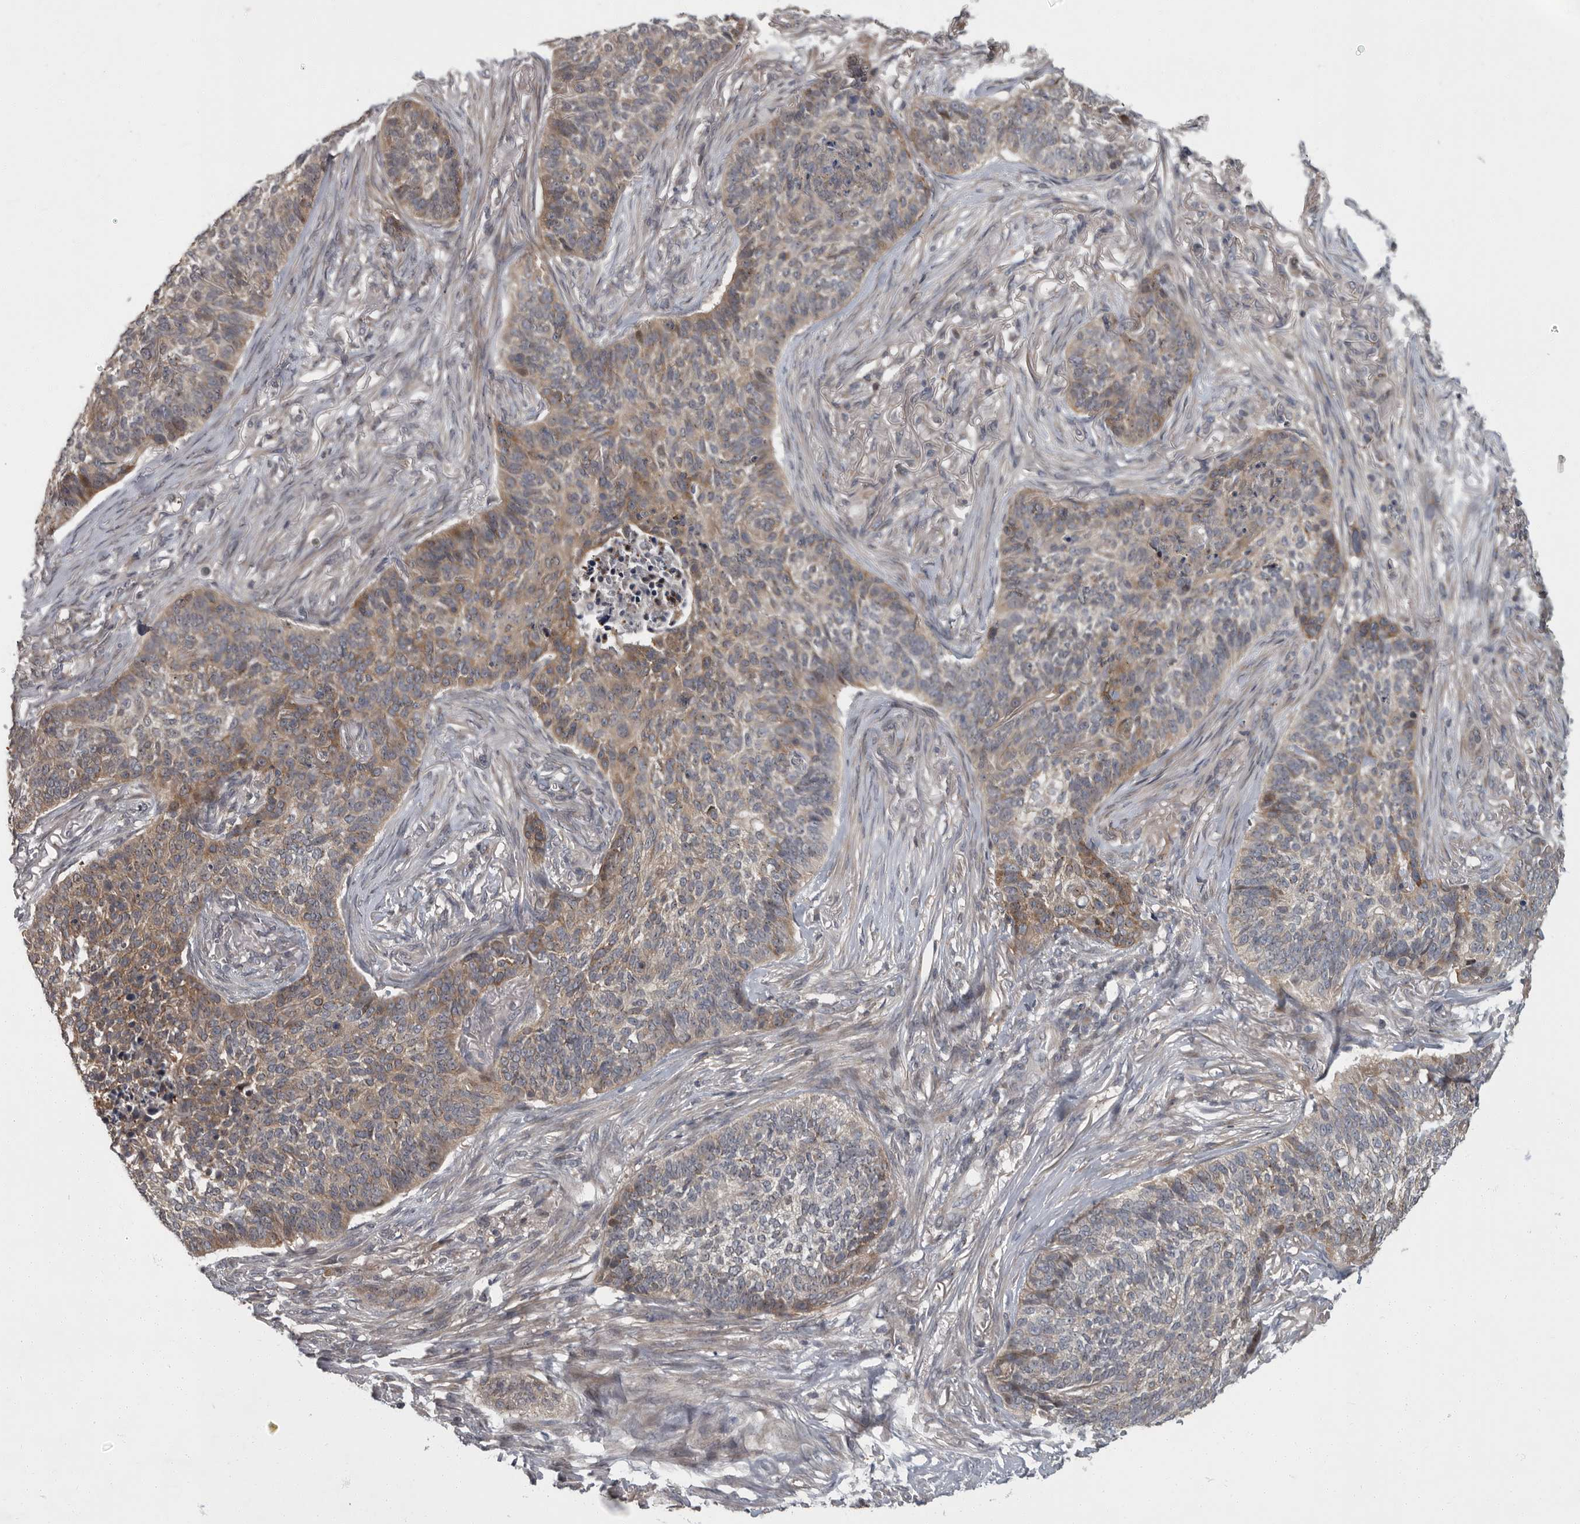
{"staining": {"intensity": "weak", "quantity": "25%-75%", "location": "cytoplasmic/membranous"}, "tissue": "skin cancer", "cell_type": "Tumor cells", "image_type": "cancer", "snomed": [{"axis": "morphology", "description": "Basal cell carcinoma"}, {"axis": "topography", "description": "Skin"}], "caption": "About 25%-75% of tumor cells in skin cancer (basal cell carcinoma) reveal weak cytoplasmic/membranous protein staining as visualized by brown immunohistochemical staining.", "gene": "PDE7A", "patient": {"sex": "male", "age": 85}}